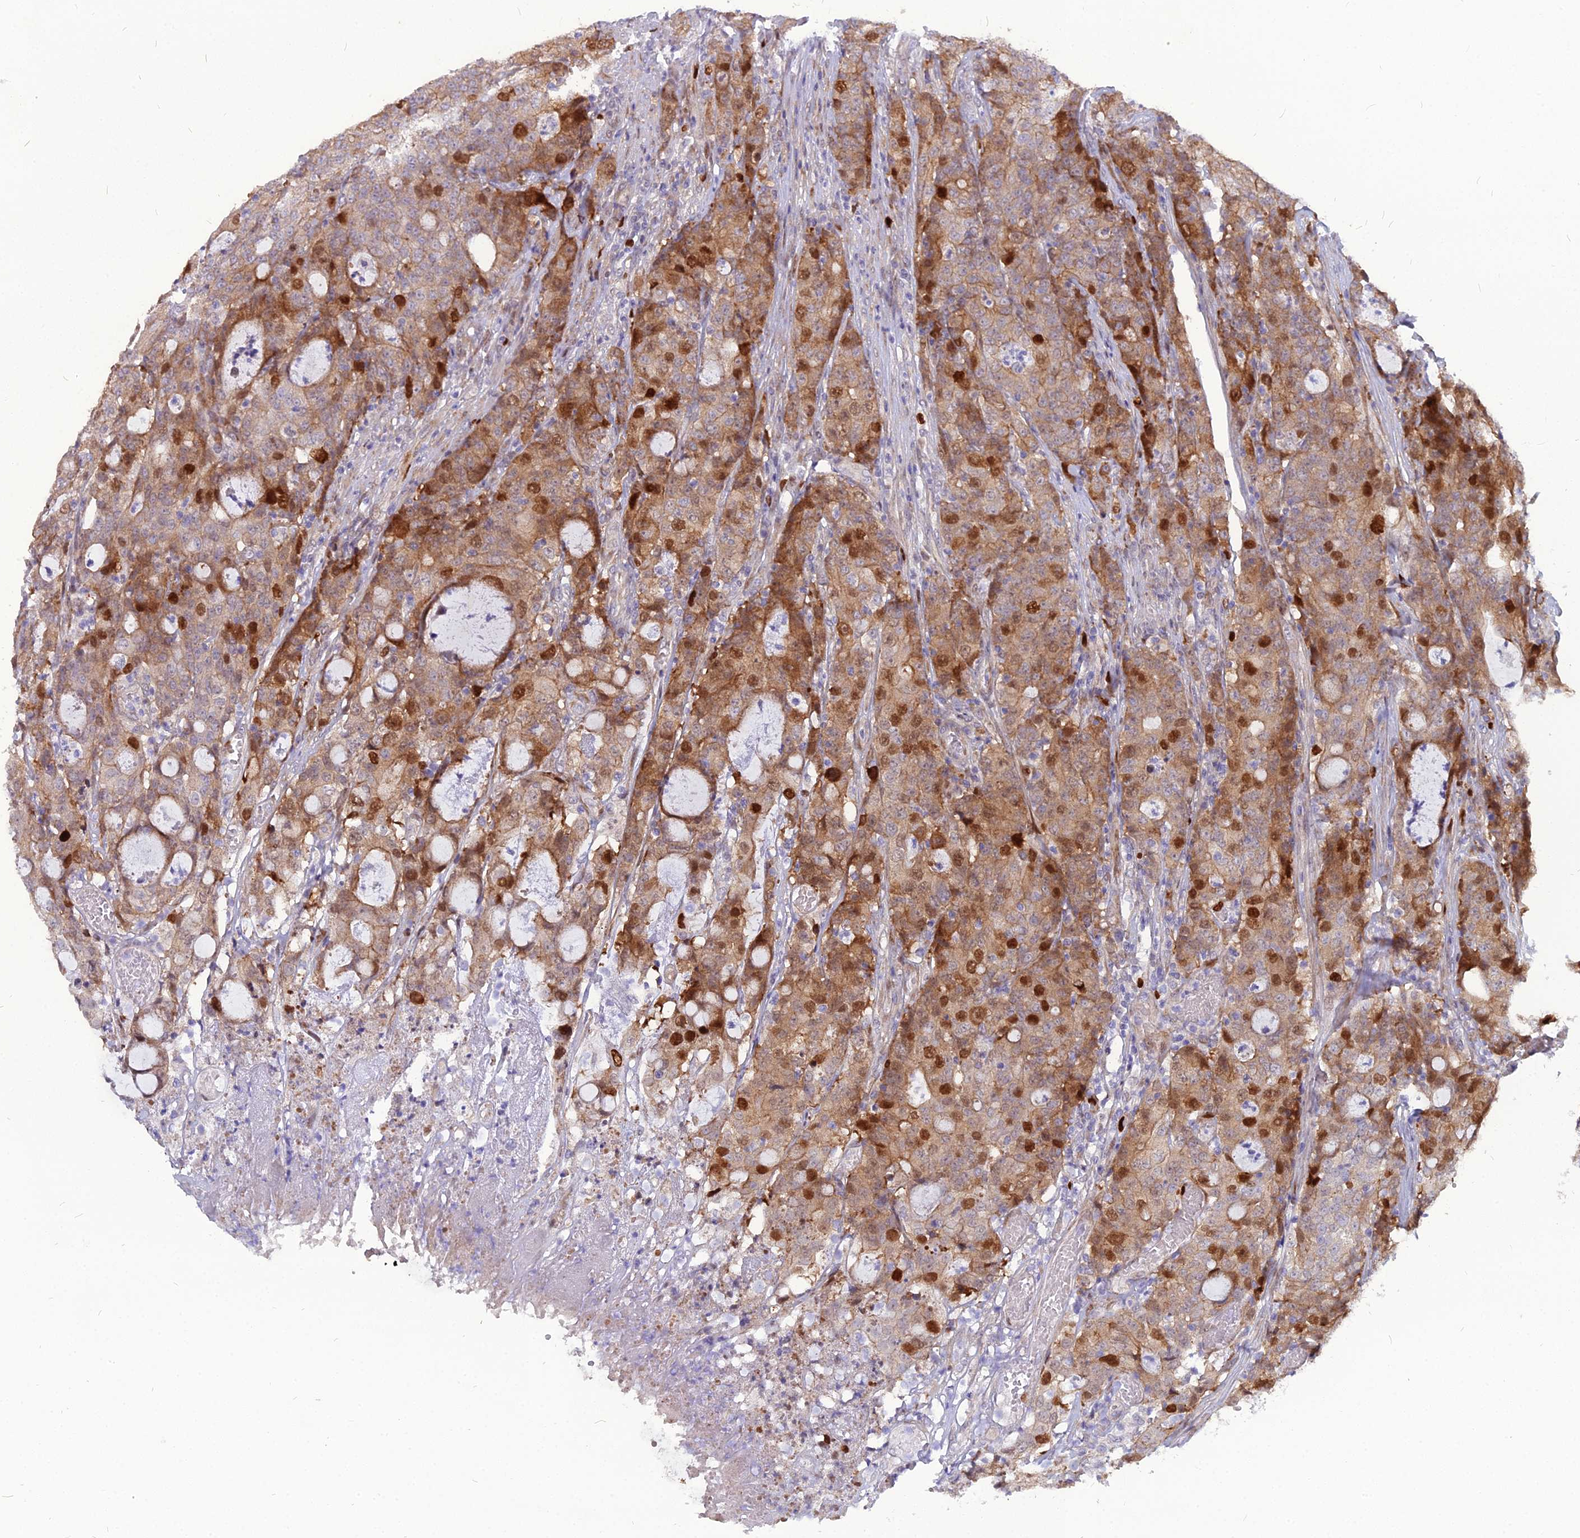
{"staining": {"intensity": "moderate", "quantity": ">75%", "location": "cytoplasmic/membranous,nuclear"}, "tissue": "colorectal cancer", "cell_type": "Tumor cells", "image_type": "cancer", "snomed": [{"axis": "morphology", "description": "Adenocarcinoma, NOS"}, {"axis": "topography", "description": "Colon"}], "caption": "A micrograph of colorectal adenocarcinoma stained for a protein demonstrates moderate cytoplasmic/membranous and nuclear brown staining in tumor cells.", "gene": "NUSAP1", "patient": {"sex": "male", "age": 83}}